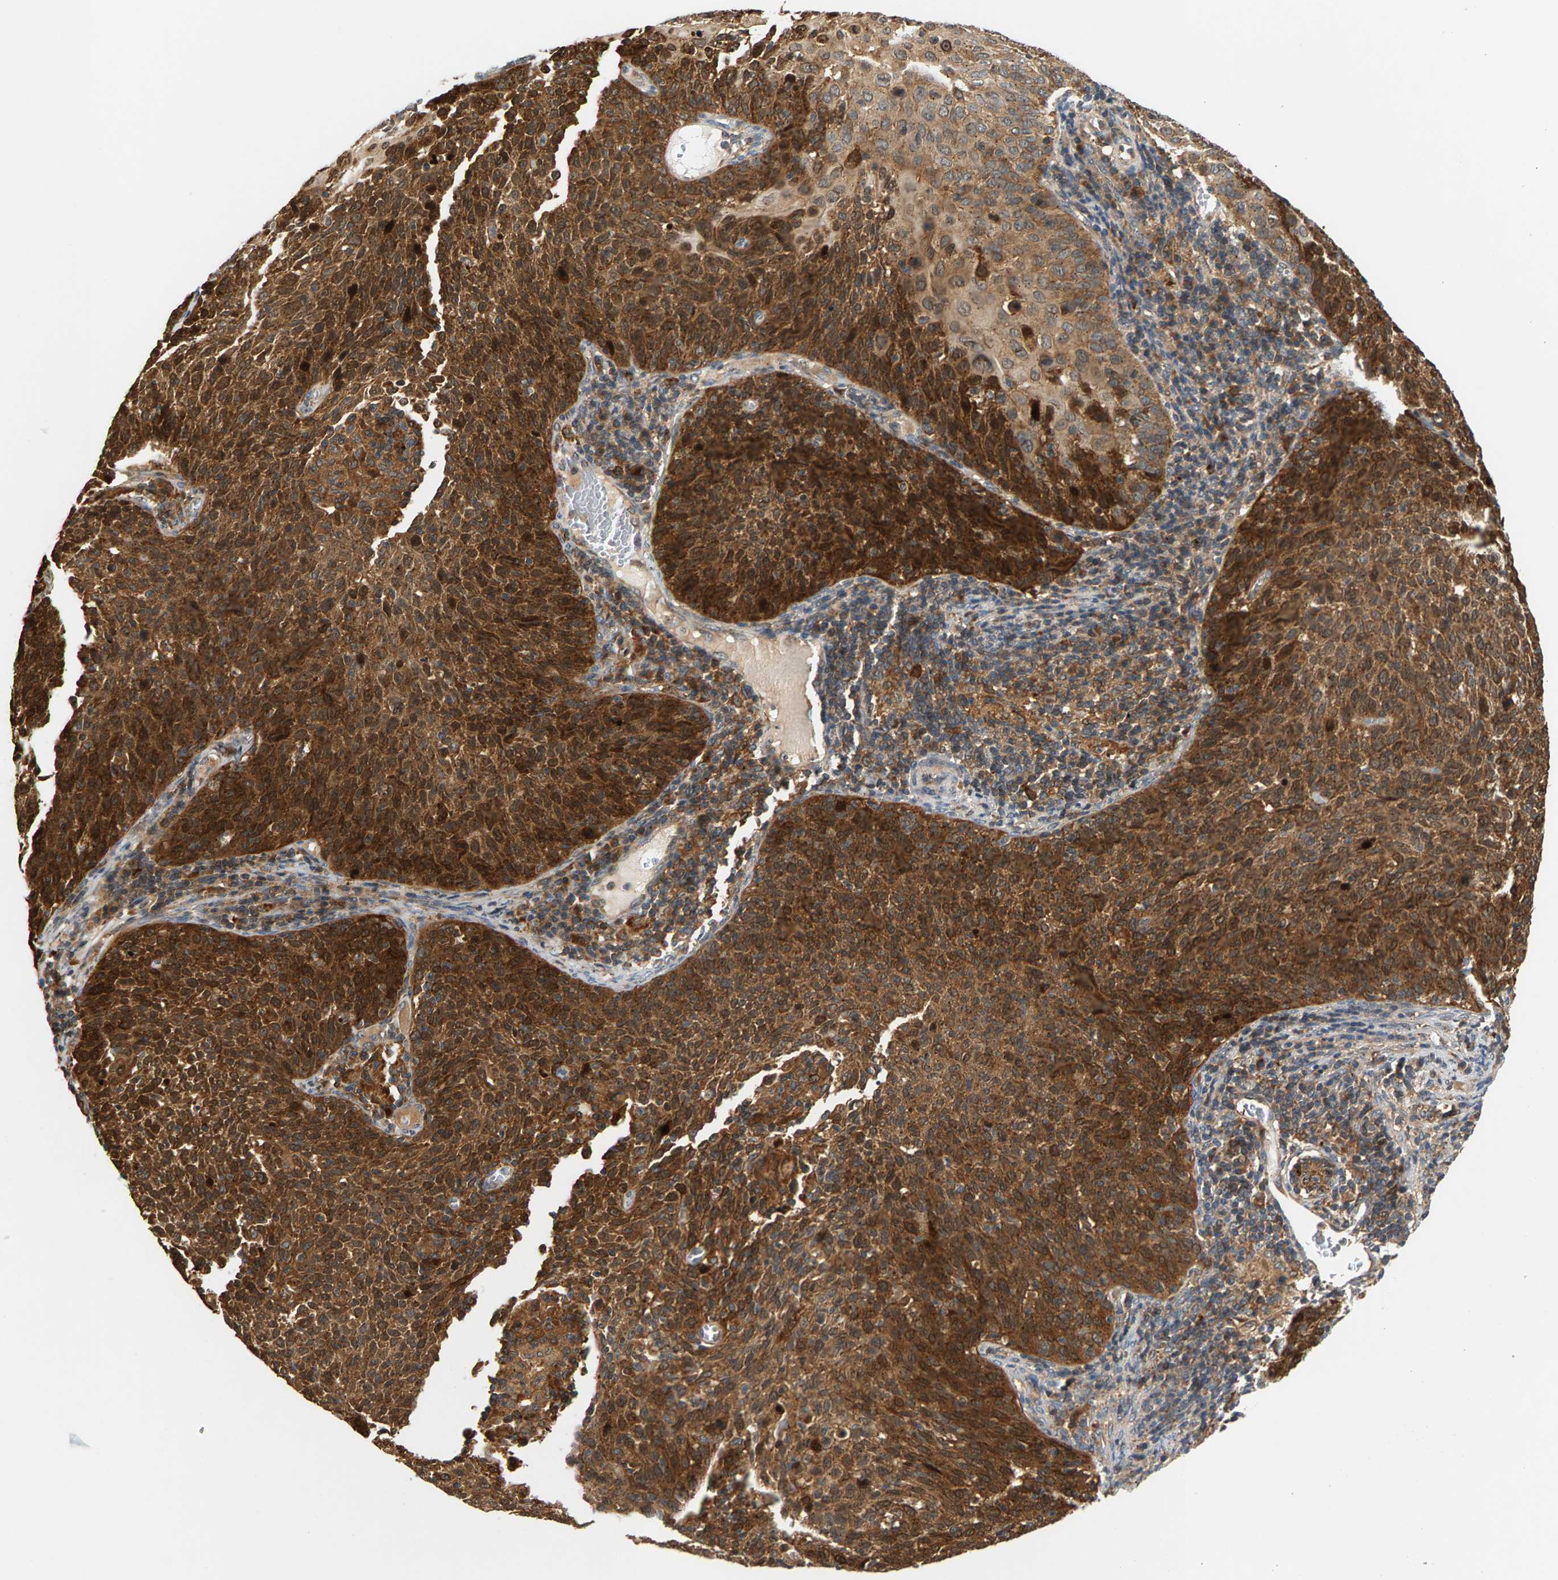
{"staining": {"intensity": "strong", "quantity": ">75%", "location": "cytoplasmic/membranous"}, "tissue": "cervical cancer", "cell_type": "Tumor cells", "image_type": "cancer", "snomed": [{"axis": "morphology", "description": "Squamous cell carcinoma, NOS"}, {"axis": "topography", "description": "Cervix"}], "caption": "Tumor cells show high levels of strong cytoplasmic/membranous staining in approximately >75% of cells in cervical squamous cell carcinoma.", "gene": "MAP2K5", "patient": {"sex": "female", "age": 38}}